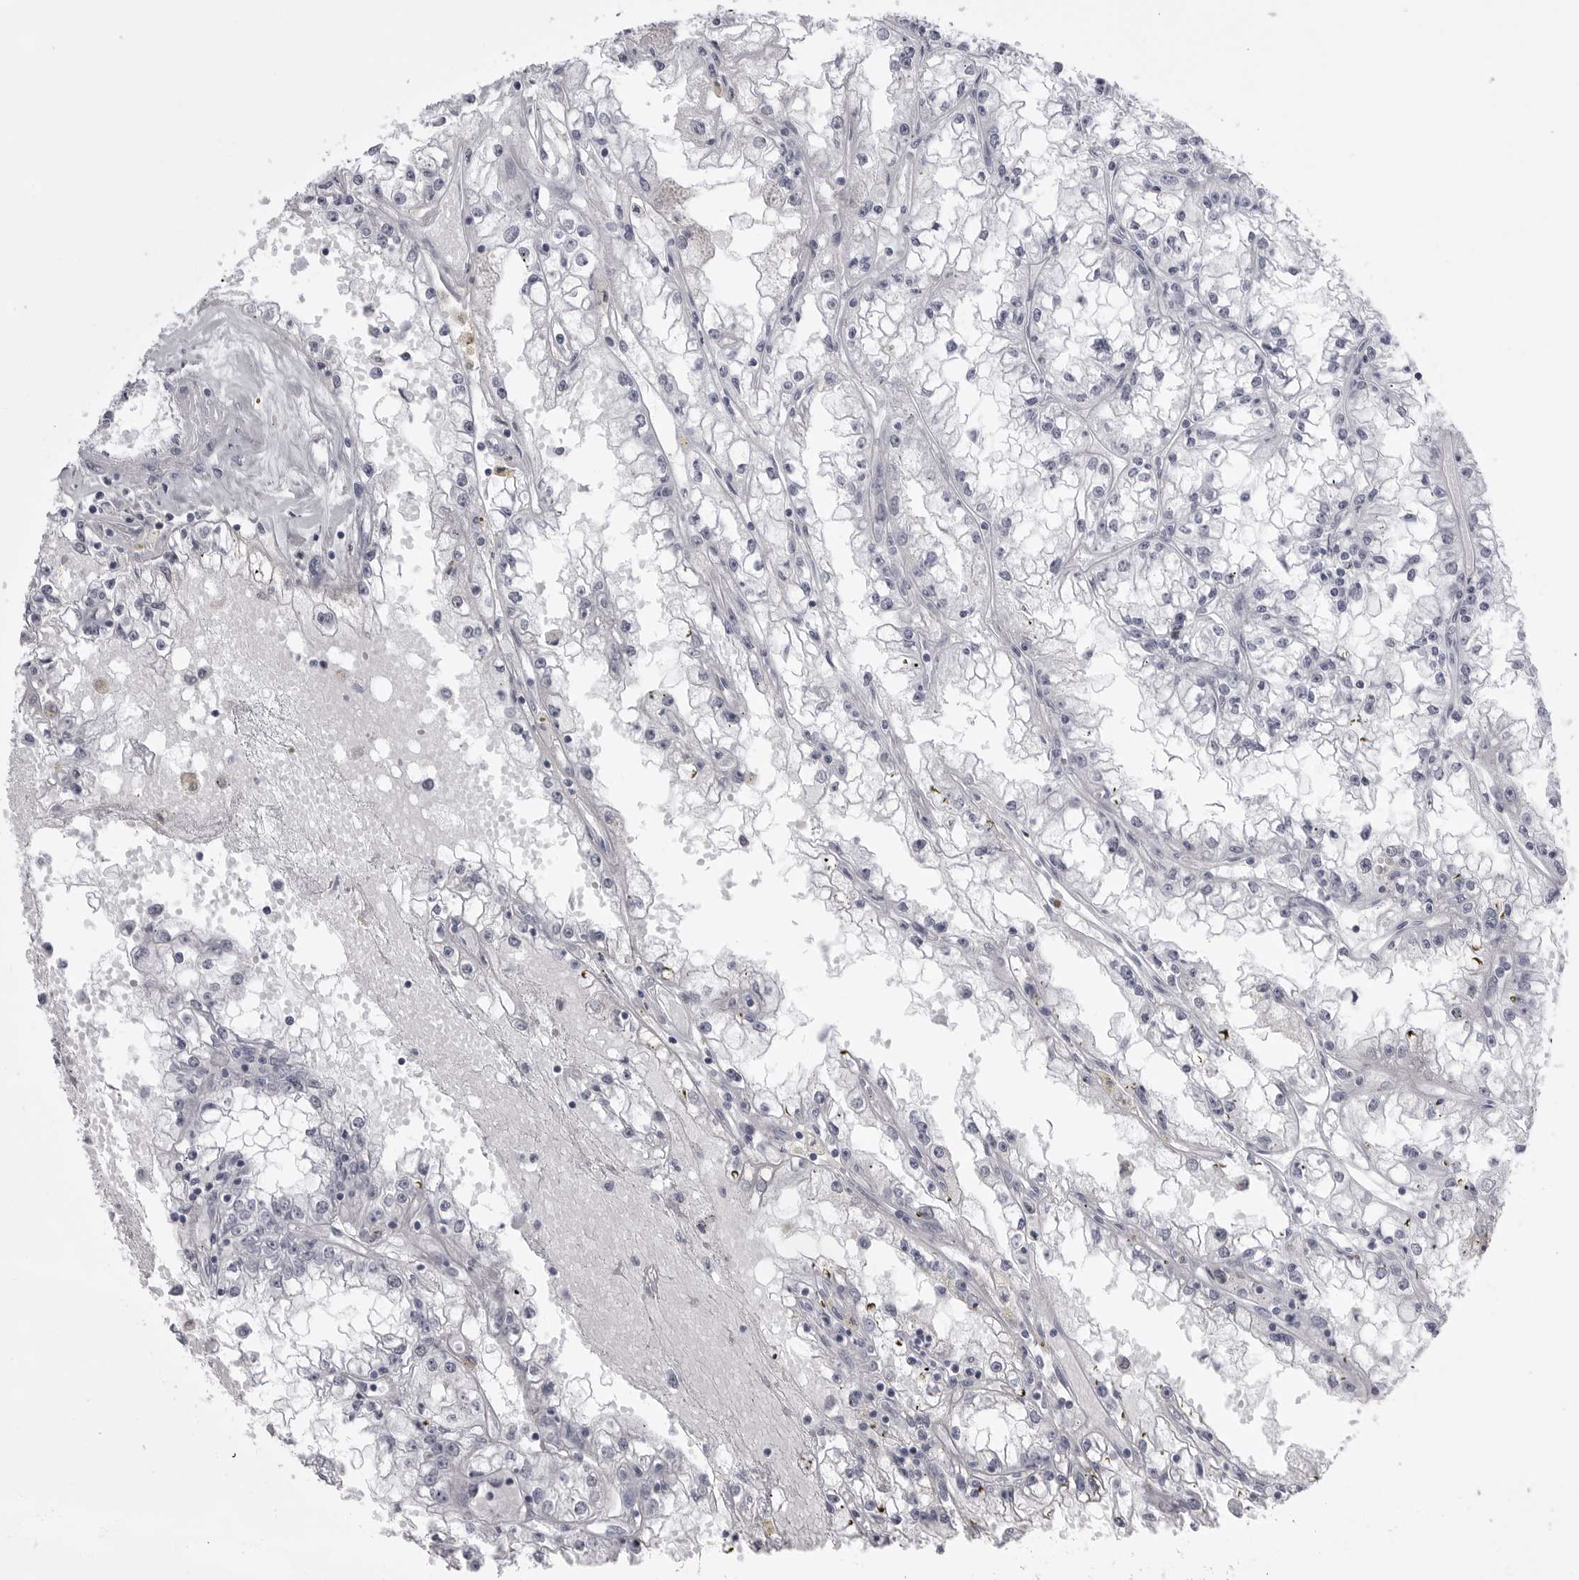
{"staining": {"intensity": "negative", "quantity": "none", "location": "none"}, "tissue": "renal cancer", "cell_type": "Tumor cells", "image_type": "cancer", "snomed": [{"axis": "morphology", "description": "Adenocarcinoma, NOS"}, {"axis": "topography", "description": "Kidney"}], "caption": "IHC of human renal cancer (adenocarcinoma) shows no expression in tumor cells.", "gene": "TUFM", "patient": {"sex": "male", "age": 56}}